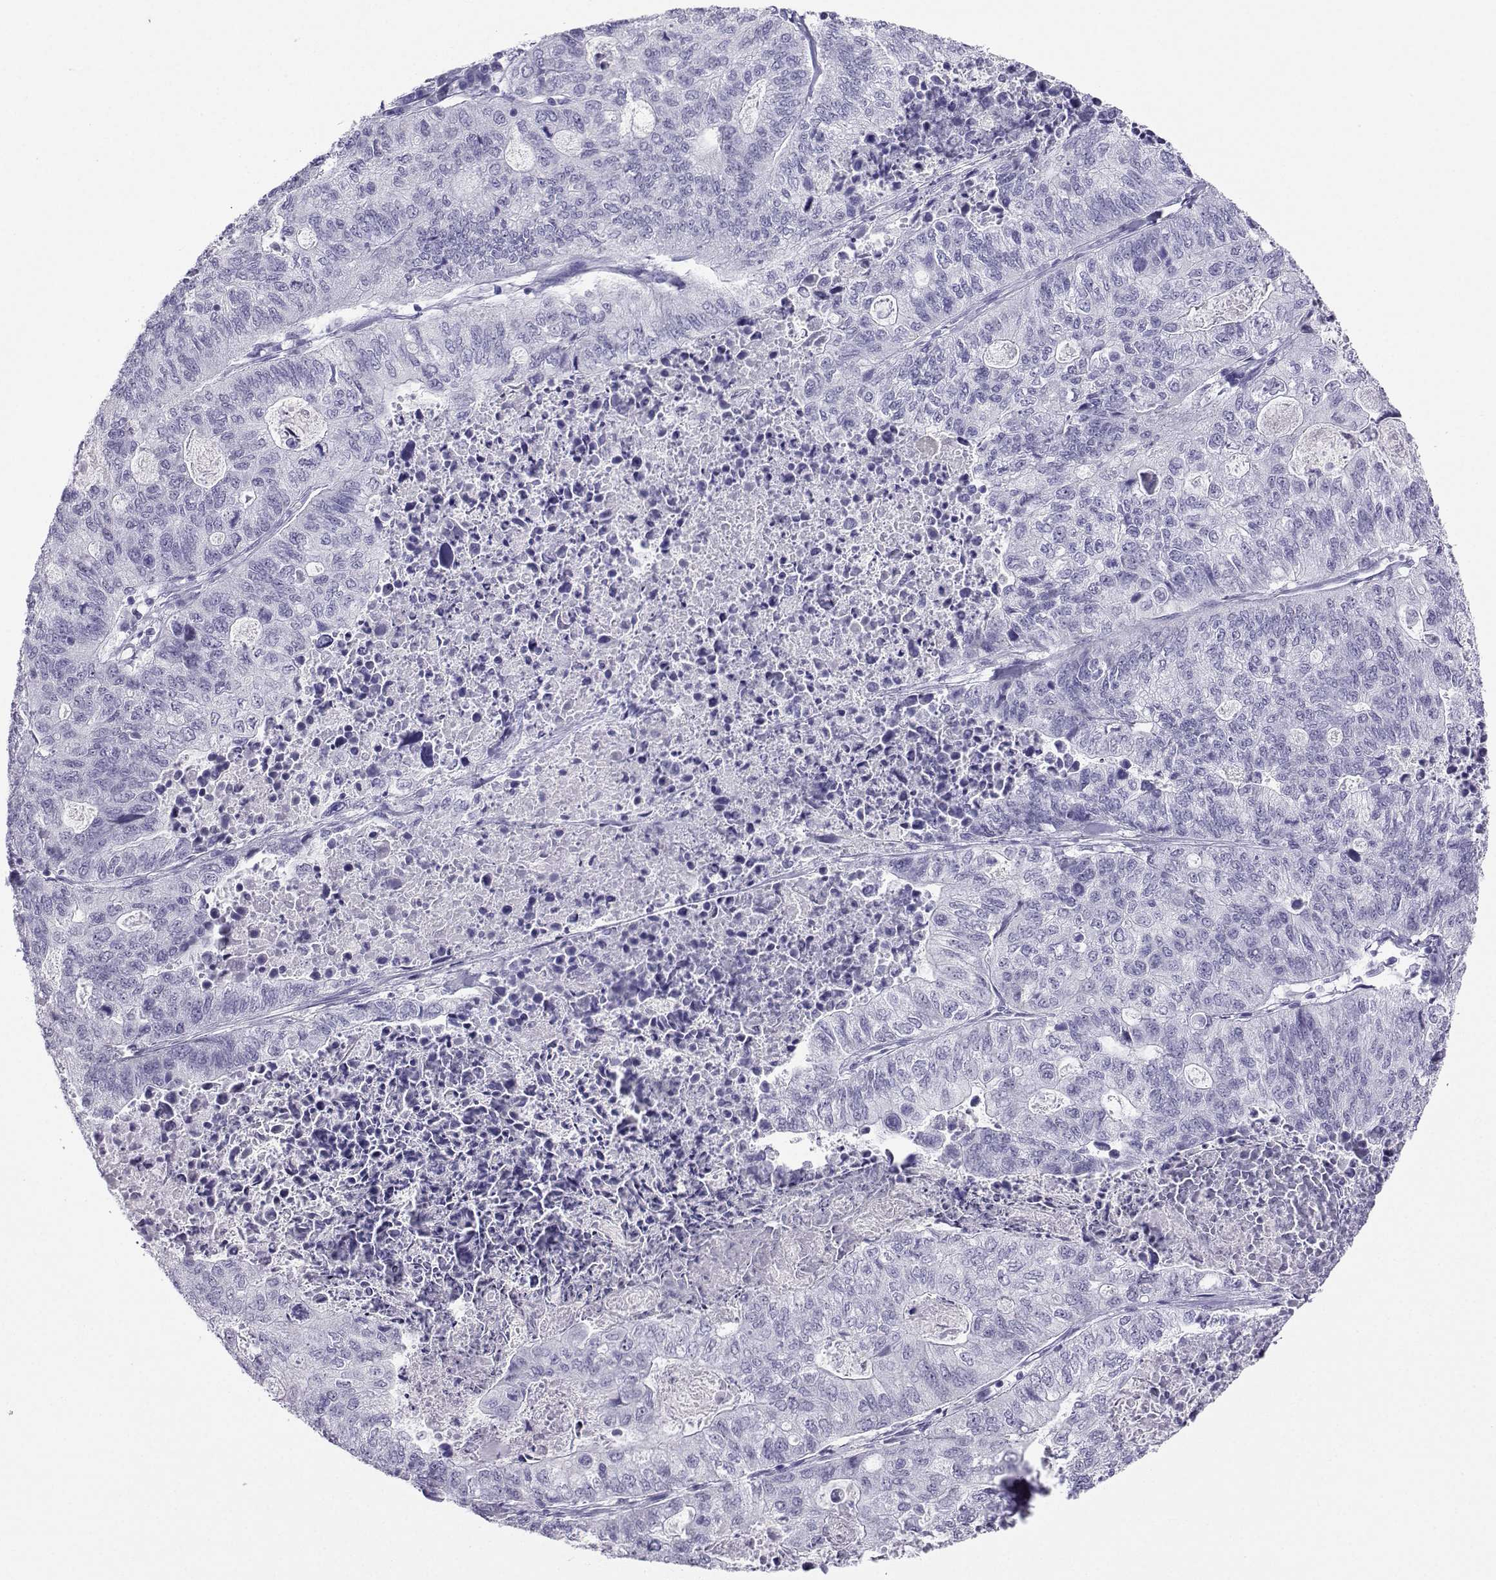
{"staining": {"intensity": "negative", "quantity": "none", "location": "none"}, "tissue": "stomach cancer", "cell_type": "Tumor cells", "image_type": "cancer", "snomed": [{"axis": "morphology", "description": "Adenocarcinoma, NOS"}, {"axis": "topography", "description": "Stomach, upper"}], "caption": "IHC micrograph of human stomach adenocarcinoma stained for a protein (brown), which displays no expression in tumor cells. The staining is performed using DAB brown chromogen with nuclei counter-stained in using hematoxylin.", "gene": "KIF17", "patient": {"sex": "female", "age": 67}}